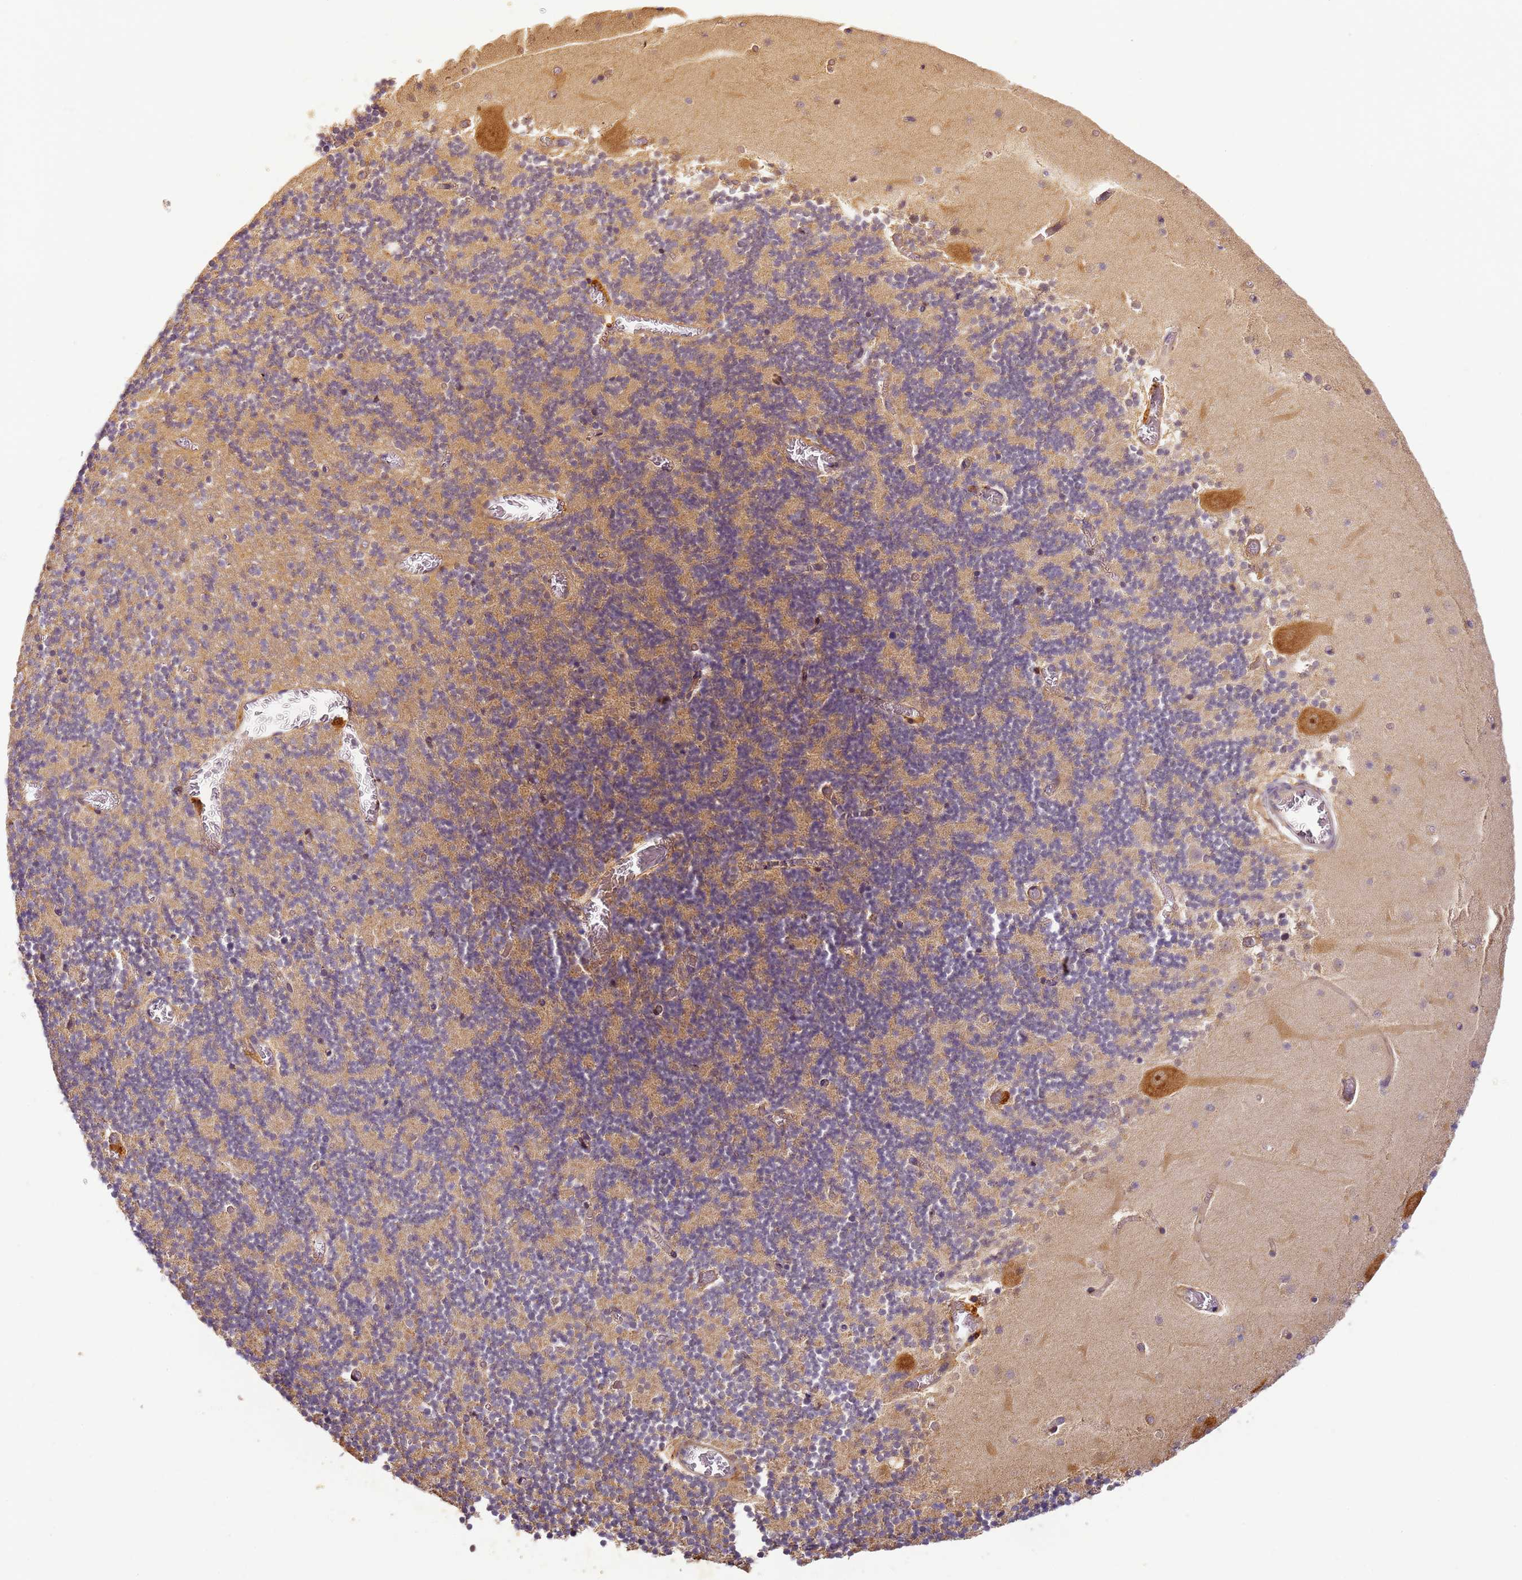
{"staining": {"intensity": "weak", "quantity": "25%-75%", "location": "cytoplasmic/membranous"}, "tissue": "cerebellum", "cell_type": "Cells in granular layer", "image_type": "normal", "snomed": [{"axis": "morphology", "description": "Normal tissue, NOS"}, {"axis": "topography", "description": "Cerebellum"}], "caption": "Cerebellum stained for a protein (brown) displays weak cytoplasmic/membranous positive positivity in approximately 25%-75% of cells in granular layer.", "gene": "TIGAR", "patient": {"sex": "female", "age": 28}}